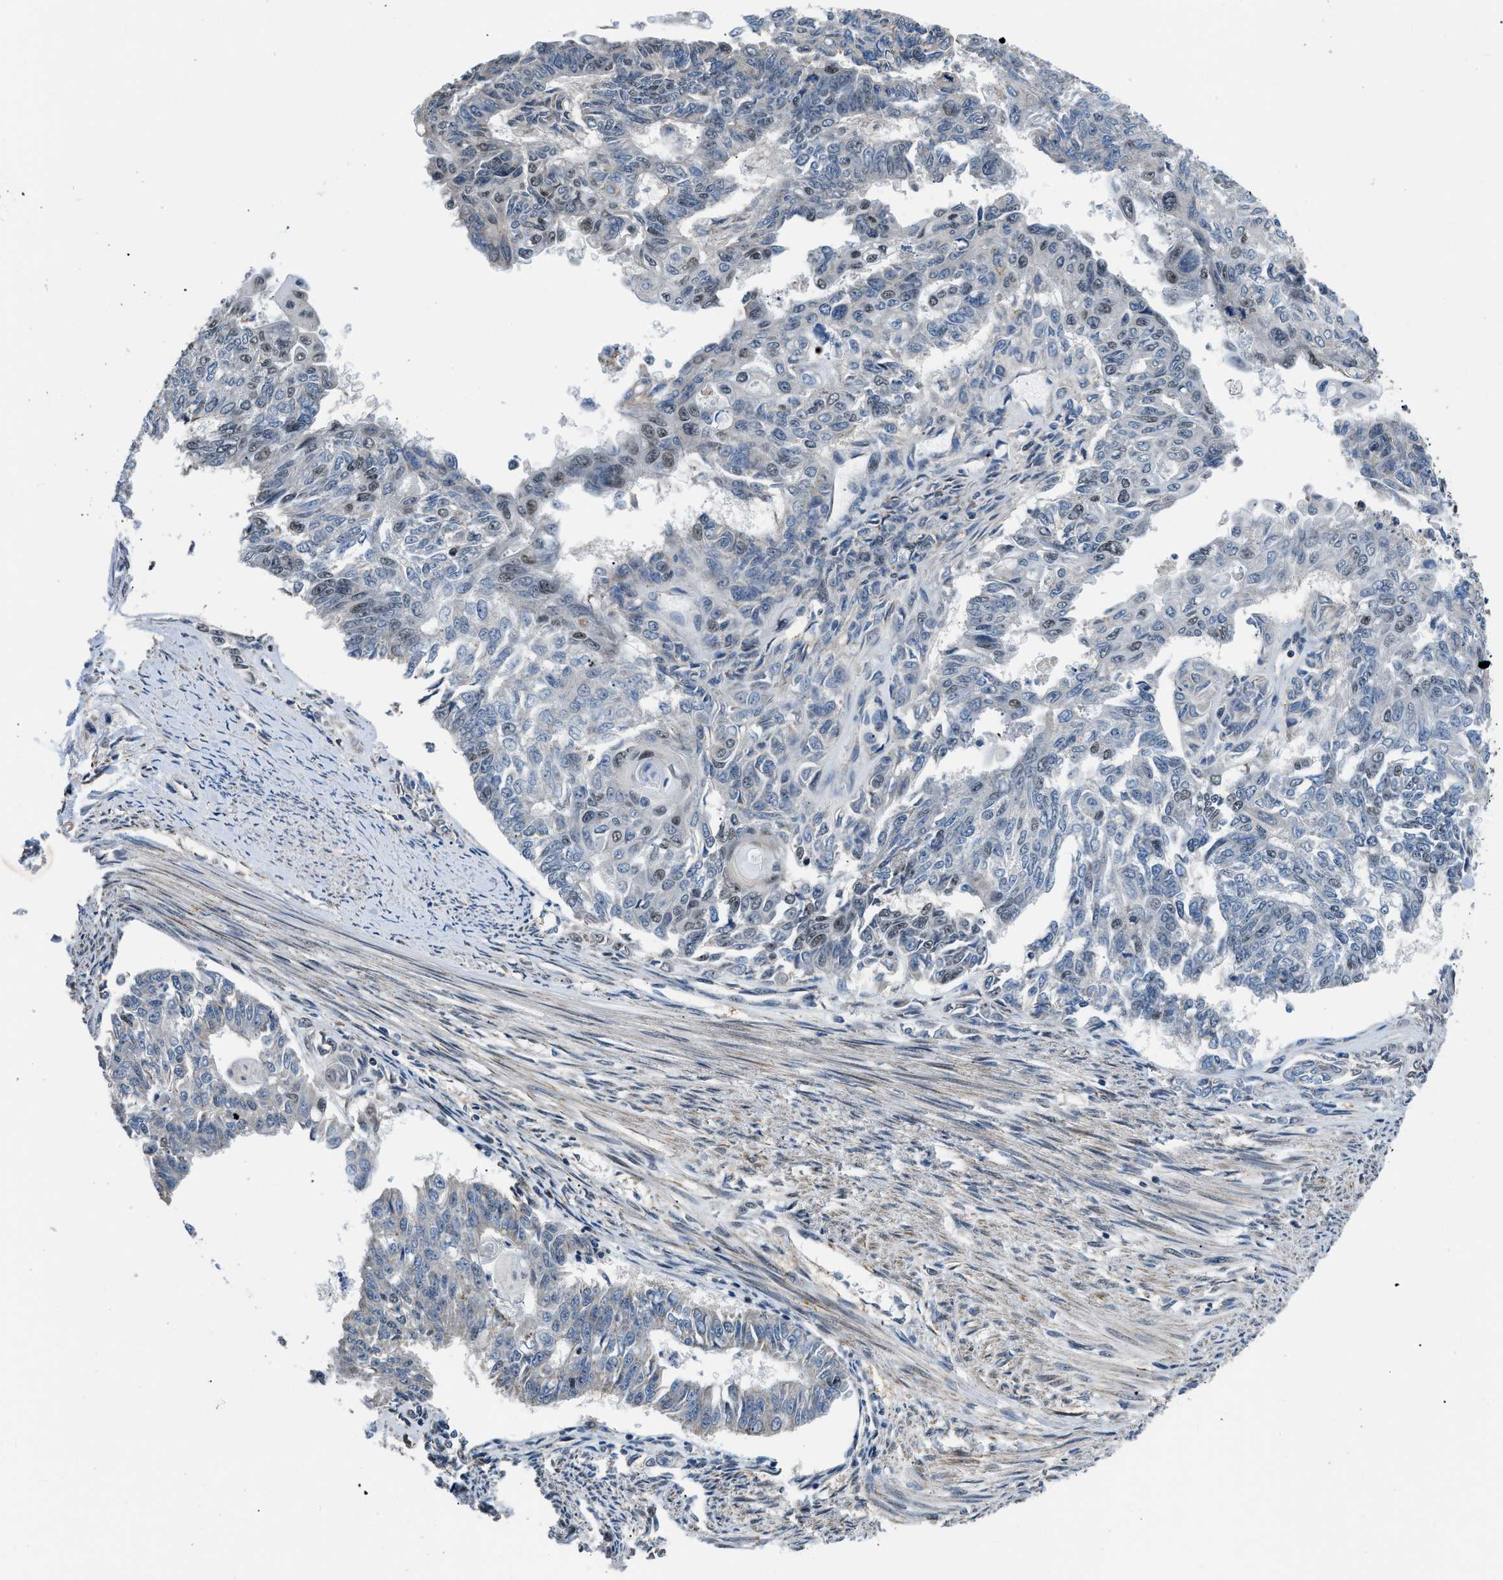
{"staining": {"intensity": "moderate", "quantity": "<25%", "location": "nuclear"}, "tissue": "endometrial cancer", "cell_type": "Tumor cells", "image_type": "cancer", "snomed": [{"axis": "morphology", "description": "Adenocarcinoma, NOS"}, {"axis": "topography", "description": "Endometrium"}], "caption": "Protein expression analysis of endometrial cancer (adenocarcinoma) reveals moderate nuclear staining in approximately <25% of tumor cells. (DAB (3,3'-diaminobenzidine) IHC, brown staining for protein, blue staining for nuclei).", "gene": "KDM3B", "patient": {"sex": "female", "age": 32}}